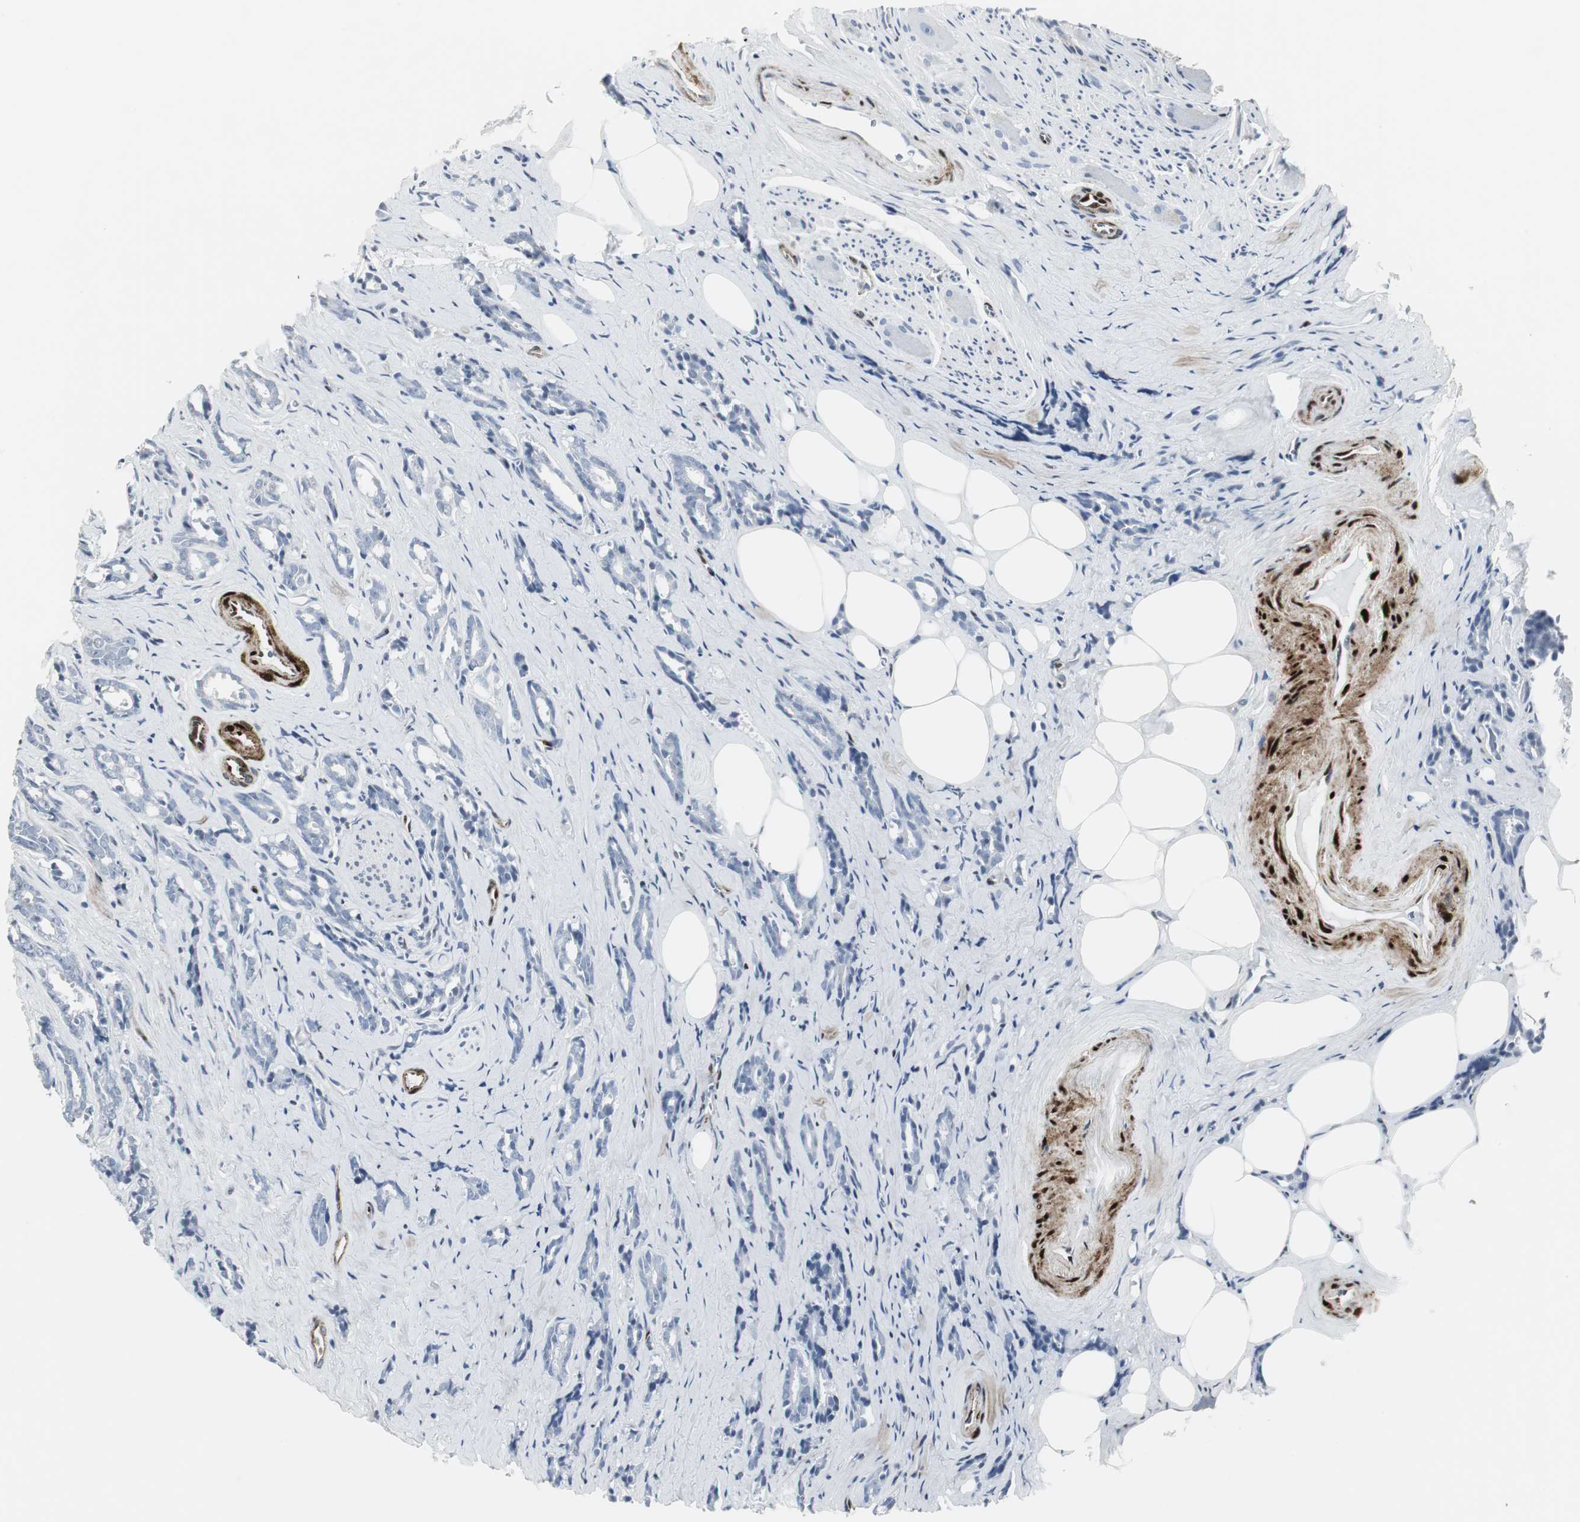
{"staining": {"intensity": "negative", "quantity": "none", "location": "none"}, "tissue": "prostate cancer", "cell_type": "Tumor cells", "image_type": "cancer", "snomed": [{"axis": "morphology", "description": "Adenocarcinoma, High grade"}, {"axis": "topography", "description": "Prostate"}], "caption": "This is a micrograph of immunohistochemistry staining of prostate cancer (adenocarcinoma (high-grade)), which shows no expression in tumor cells. (DAB (3,3'-diaminobenzidine) IHC visualized using brightfield microscopy, high magnification).", "gene": "PPP1R14A", "patient": {"sex": "male", "age": 67}}